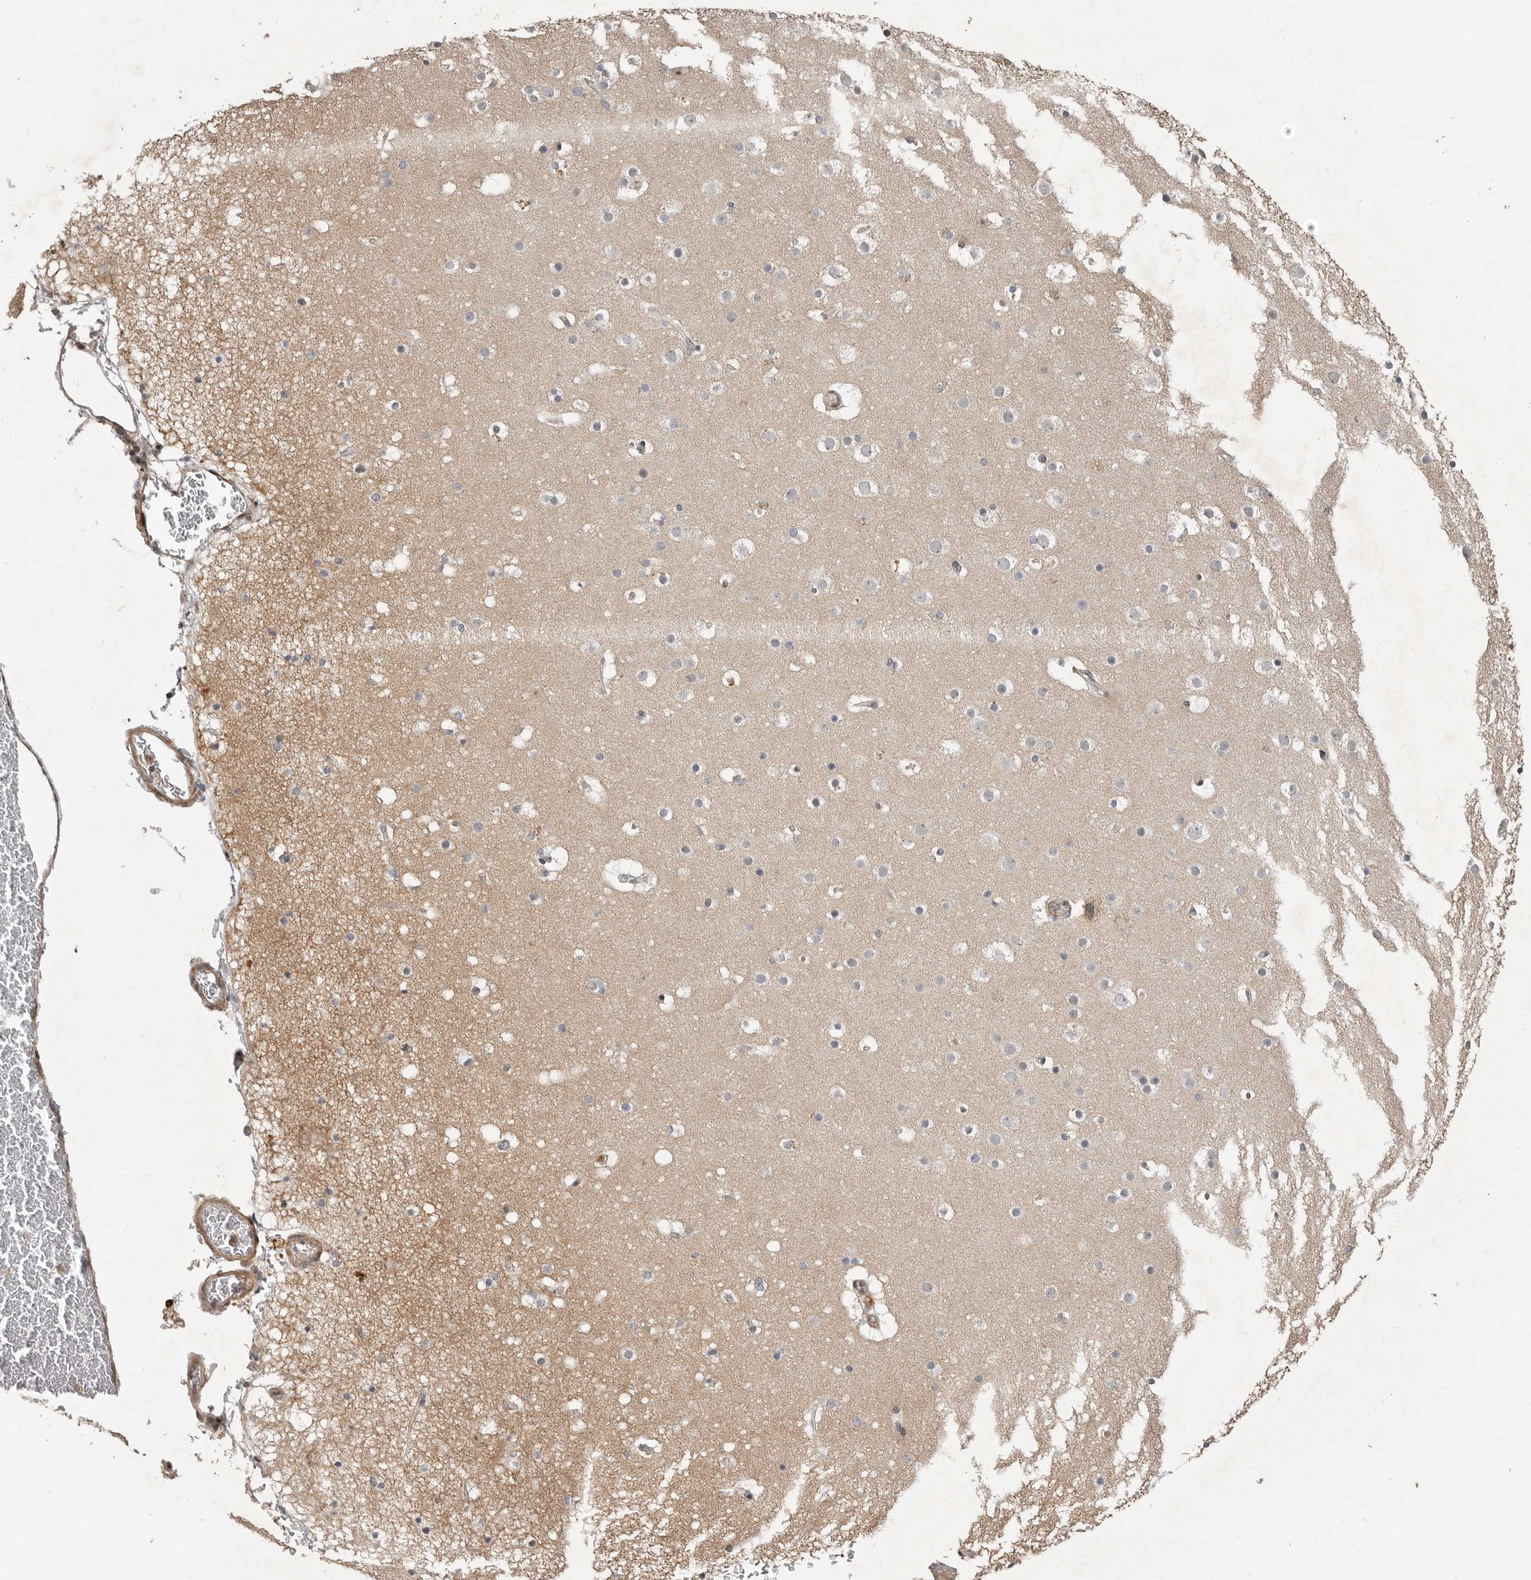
{"staining": {"intensity": "weak", "quantity": "25%-75%", "location": "cytoplasmic/membranous"}, "tissue": "cerebral cortex", "cell_type": "Endothelial cells", "image_type": "normal", "snomed": [{"axis": "morphology", "description": "Normal tissue, NOS"}, {"axis": "topography", "description": "Cerebral cortex"}], "caption": "High-magnification brightfield microscopy of benign cerebral cortex stained with DAB (brown) and counterstained with hematoxylin (blue). endothelial cells exhibit weak cytoplasmic/membranous expression is present in about25%-75% of cells. Using DAB (3,3'-diaminobenzidine) (brown) and hematoxylin (blue) stains, captured at high magnification using brightfield microscopy.", "gene": "RABIF", "patient": {"sex": "male", "age": 57}}